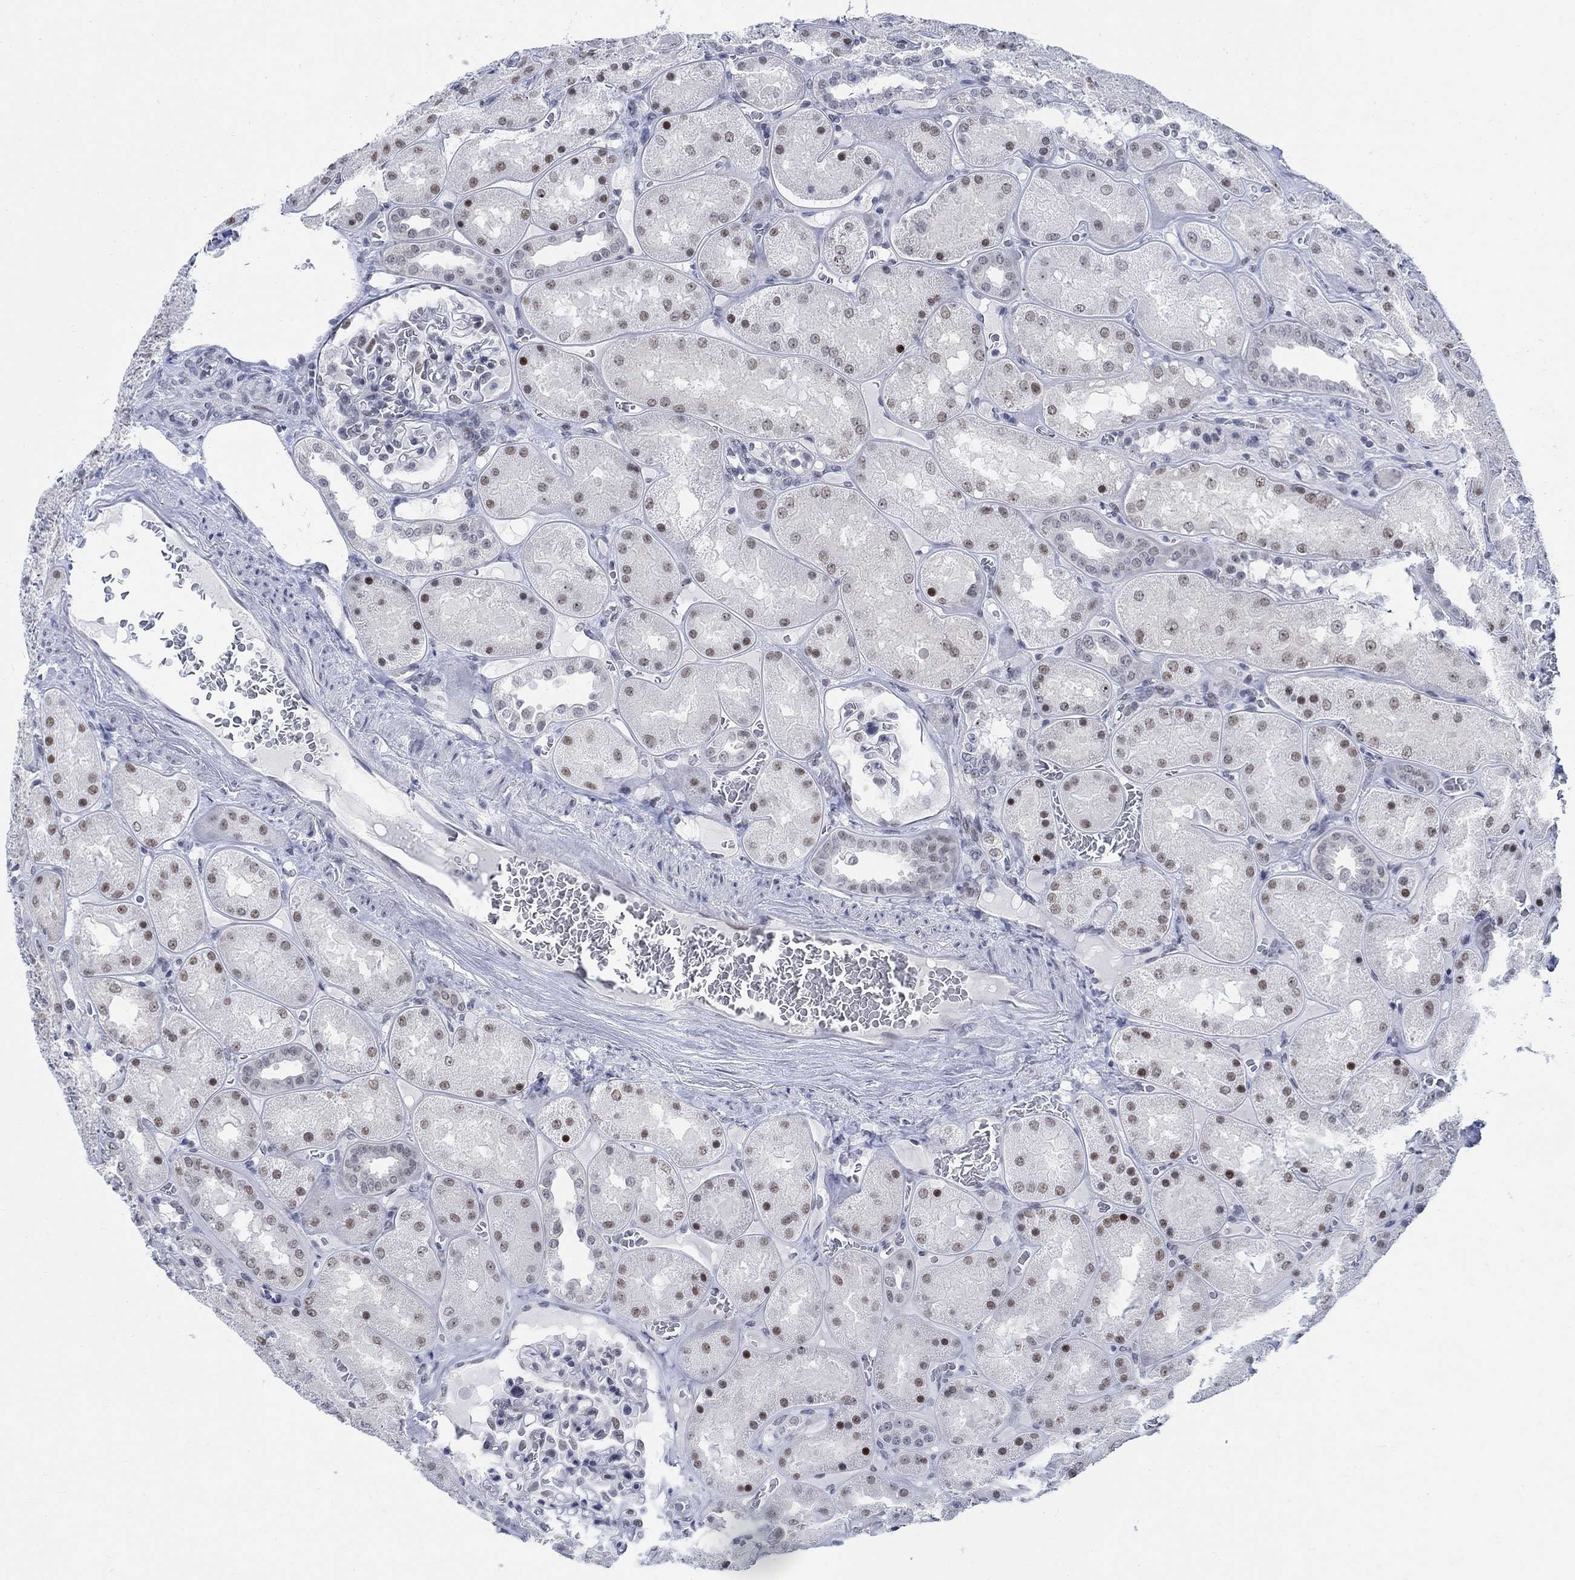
{"staining": {"intensity": "weak", "quantity": "<25%", "location": "nuclear"}, "tissue": "kidney", "cell_type": "Cells in glomeruli", "image_type": "normal", "snomed": [{"axis": "morphology", "description": "Normal tissue, NOS"}, {"axis": "topography", "description": "Kidney"}], "caption": "An immunohistochemistry micrograph of unremarkable kidney is shown. There is no staining in cells in glomeruli of kidney. (Brightfield microscopy of DAB immunohistochemistry at high magnification).", "gene": "DLK1", "patient": {"sex": "male", "age": 73}}